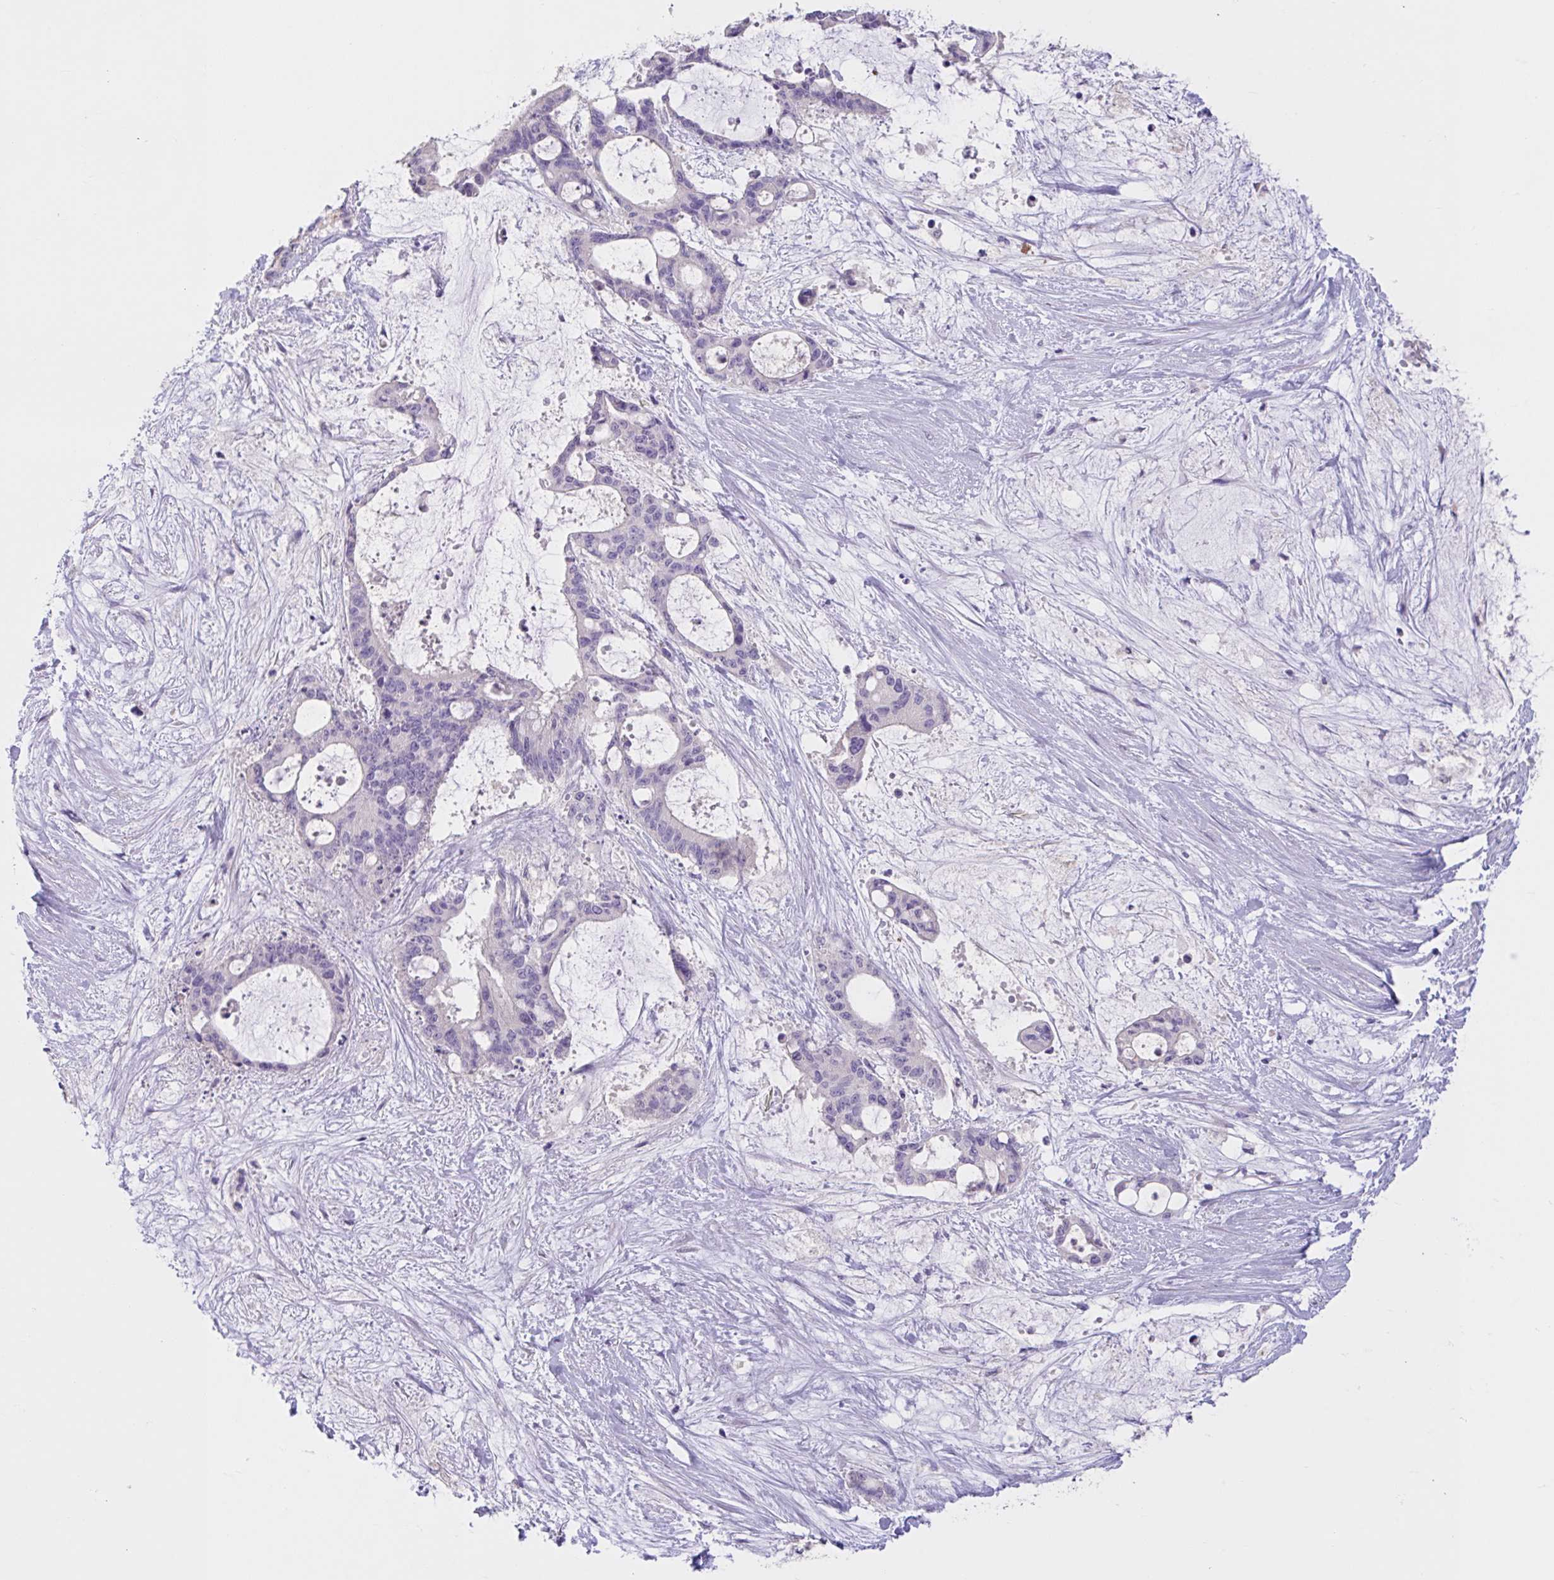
{"staining": {"intensity": "negative", "quantity": "none", "location": "none"}, "tissue": "liver cancer", "cell_type": "Tumor cells", "image_type": "cancer", "snomed": [{"axis": "morphology", "description": "Normal tissue, NOS"}, {"axis": "morphology", "description": "Cholangiocarcinoma"}, {"axis": "topography", "description": "Liver"}, {"axis": "topography", "description": "Peripheral nerve tissue"}], "caption": "A micrograph of human cholangiocarcinoma (liver) is negative for staining in tumor cells.", "gene": "GPR162", "patient": {"sex": "female", "age": 73}}